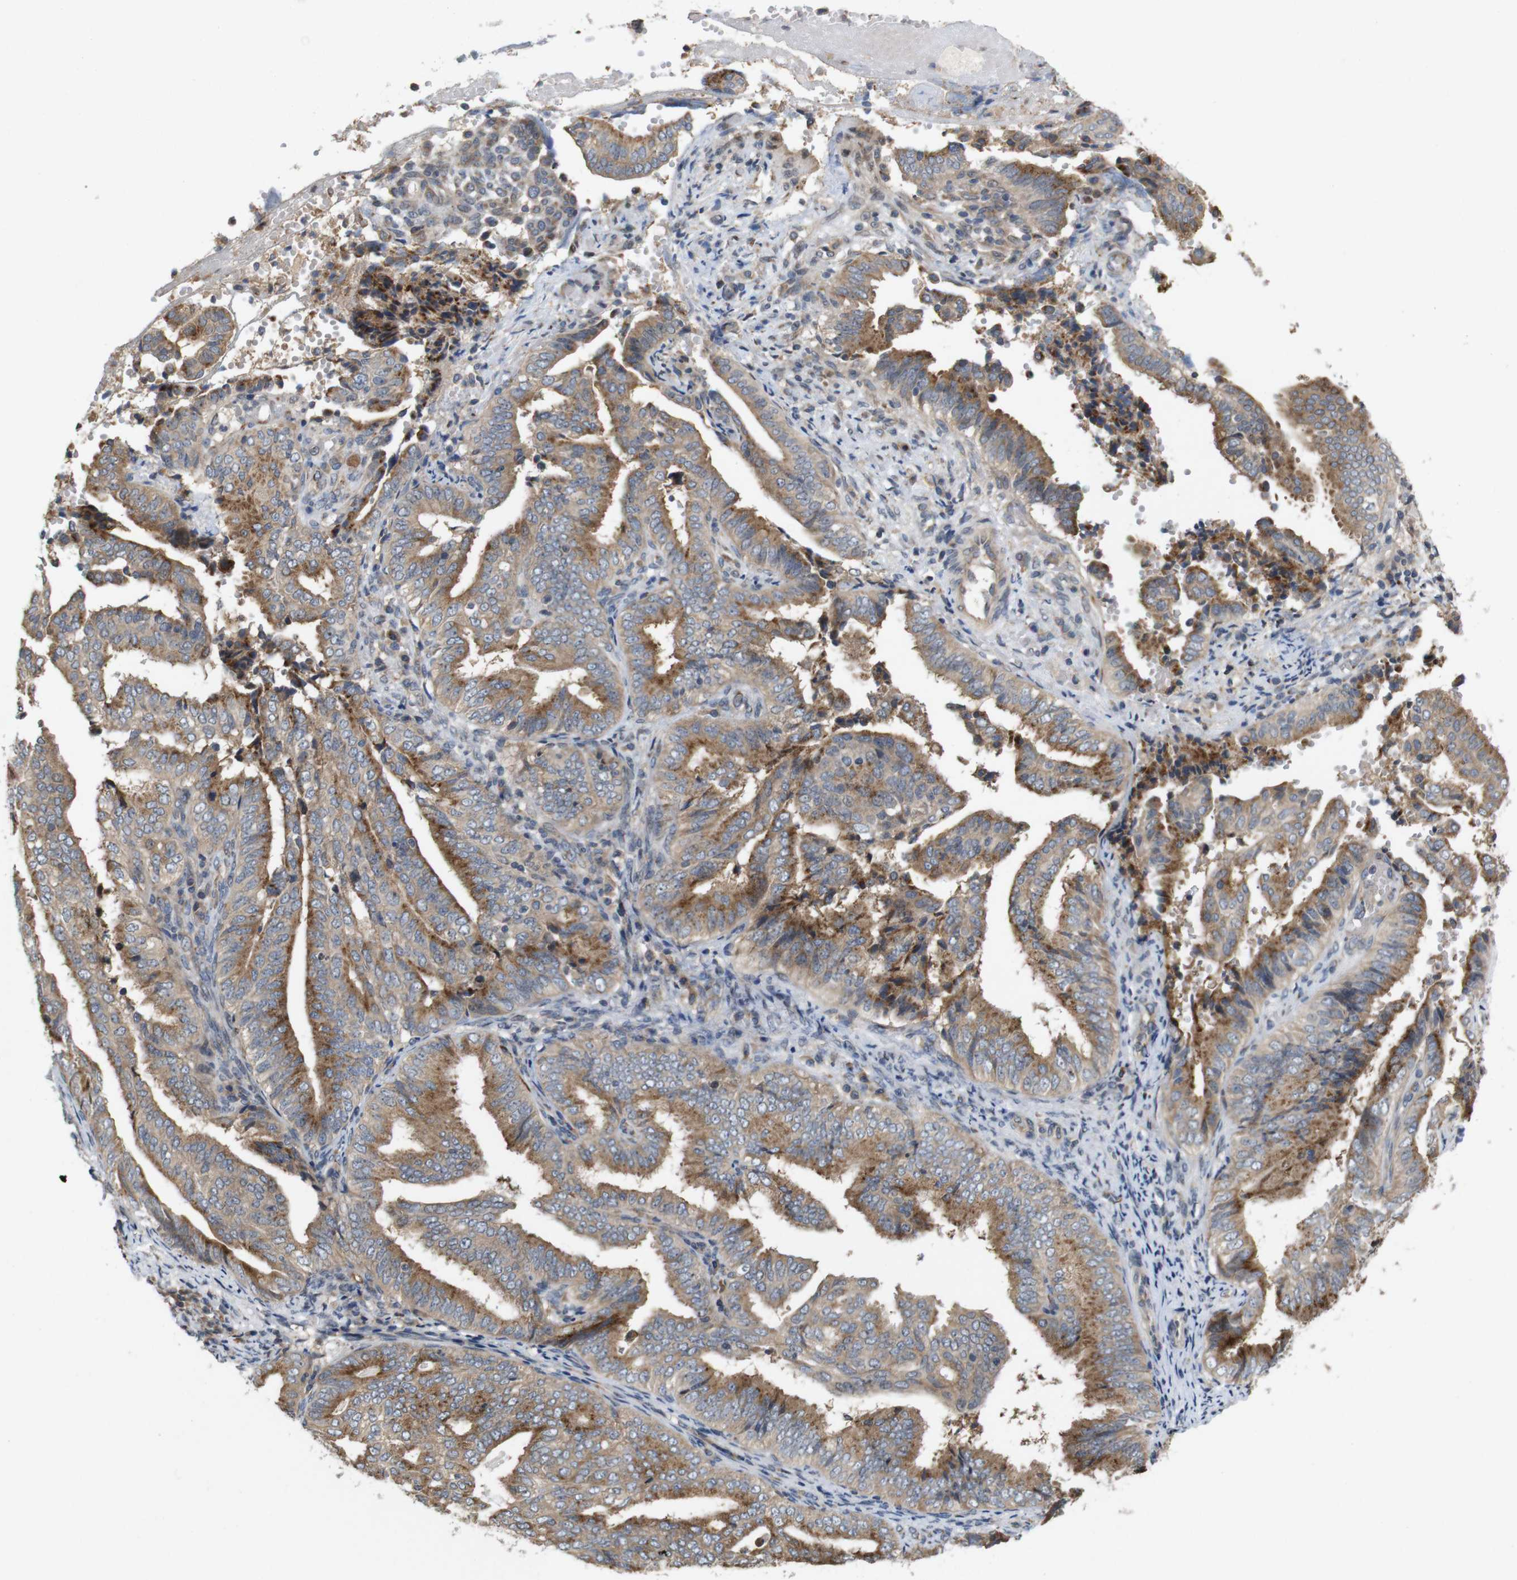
{"staining": {"intensity": "moderate", "quantity": ">75%", "location": "cytoplasmic/membranous"}, "tissue": "endometrial cancer", "cell_type": "Tumor cells", "image_type": "cancer", "snomed": [{"axis": "morphology", "description": "Adenocarcinoma, NOS"}, {"axis": "topography", "description": "Endometrium"}], "caption": "High-magnification brightfield microscopy of adenocarcinoma (endometrial) stained with DAB (brown) and counterstained with hematoxylin (blue). tumor cells exhibit moderate cytoplasmic/membranous expression is identified in about>75% of cells.", "gene": "EFCAB14", "patient": {"sex": "female", "age": 58}}